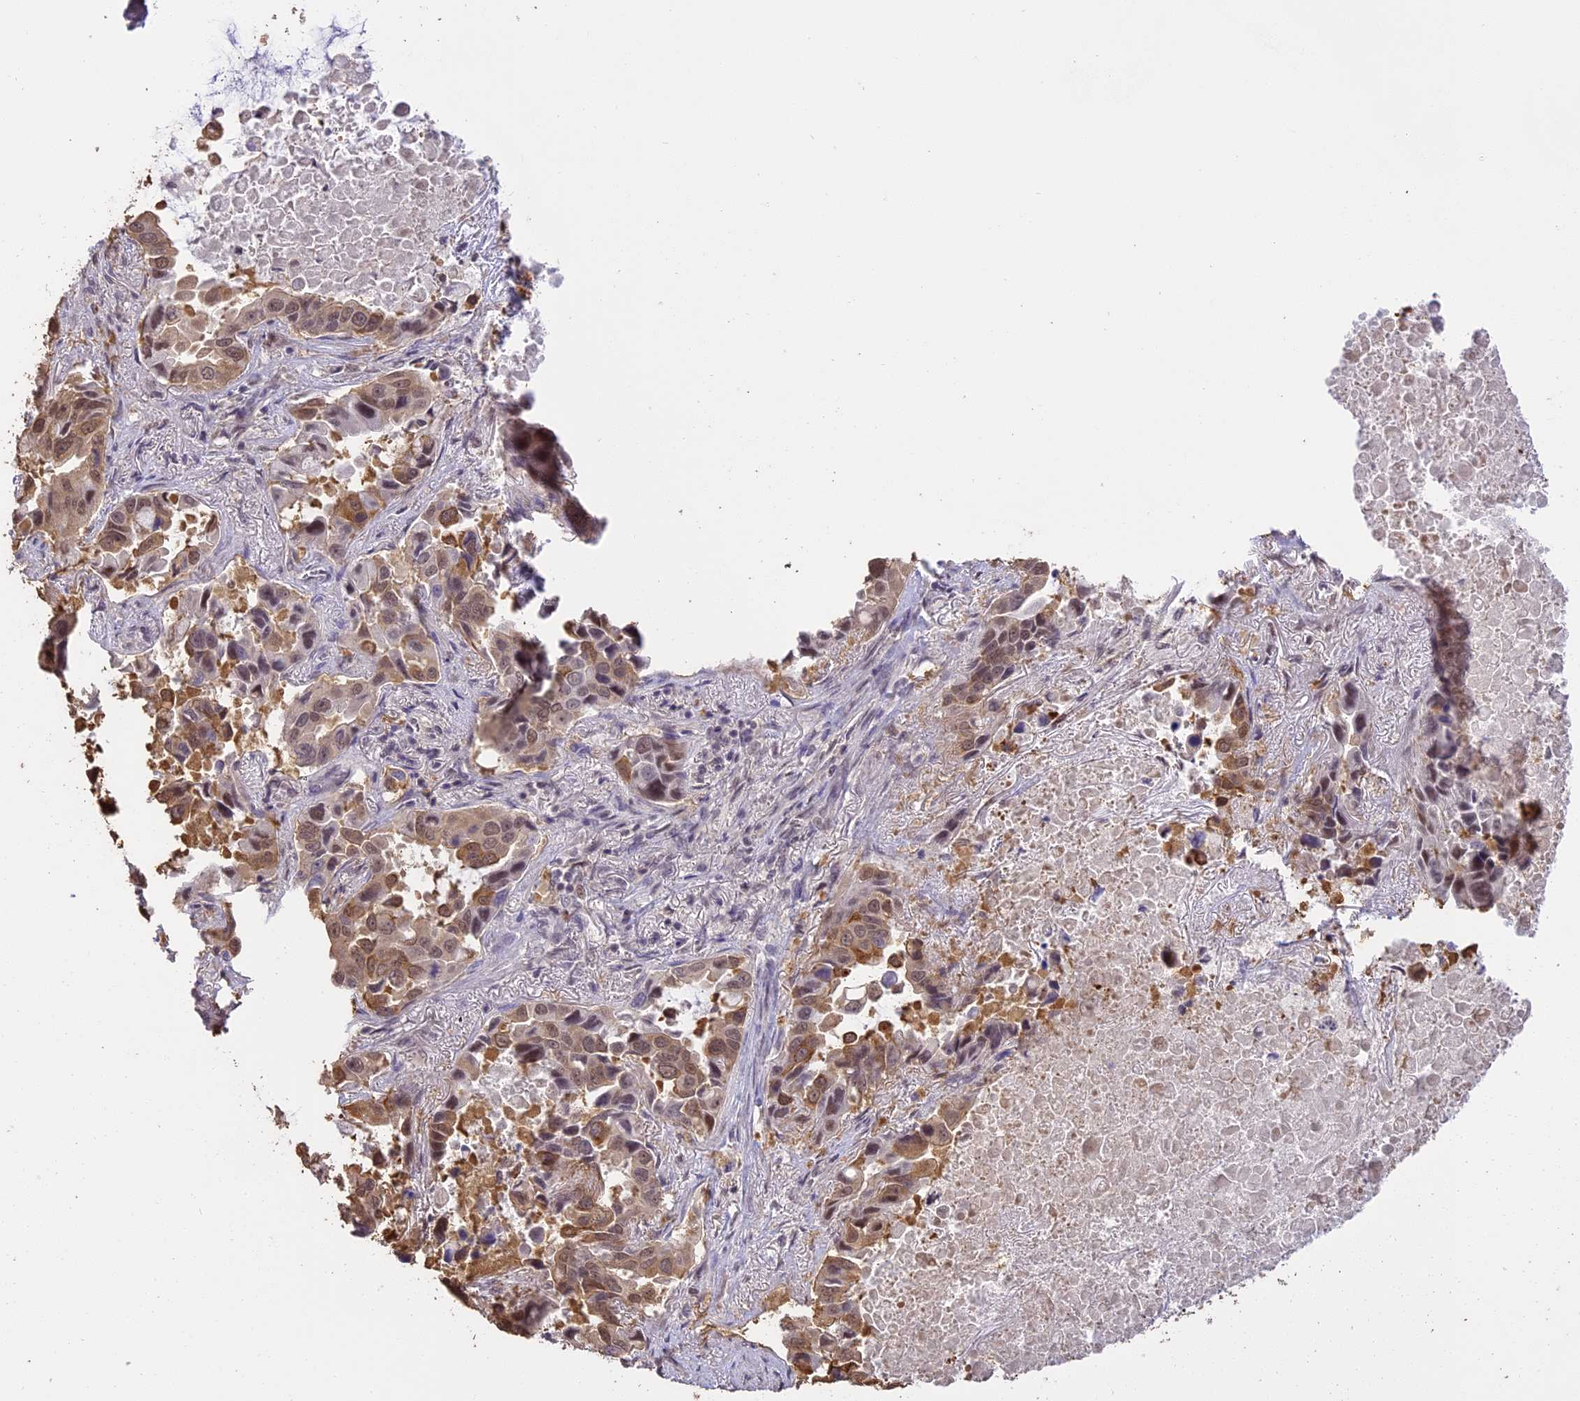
{"staining": {"intensity": "moderate", "quantity": ">75%", "location": "cytoplasmic/membranous,nuclear"}, "tissue": "lung cancer", "cell_type": "Tumor cells", "image_type": "cancer", "snomed": [{"axis": "morphology", "description": "Adenocarcinoma, NOS"}, {"axis": "topography", "description": "Lung"}], "caption": "Lung cancer tissue reveals moderate cytoplasmic/membranous and nuclear positivity in approximately >75% of tumor cells, visualized by immunohistochemistry.", "gene": "TIGD7", "patient": {"sex": "male", "age": 64}}